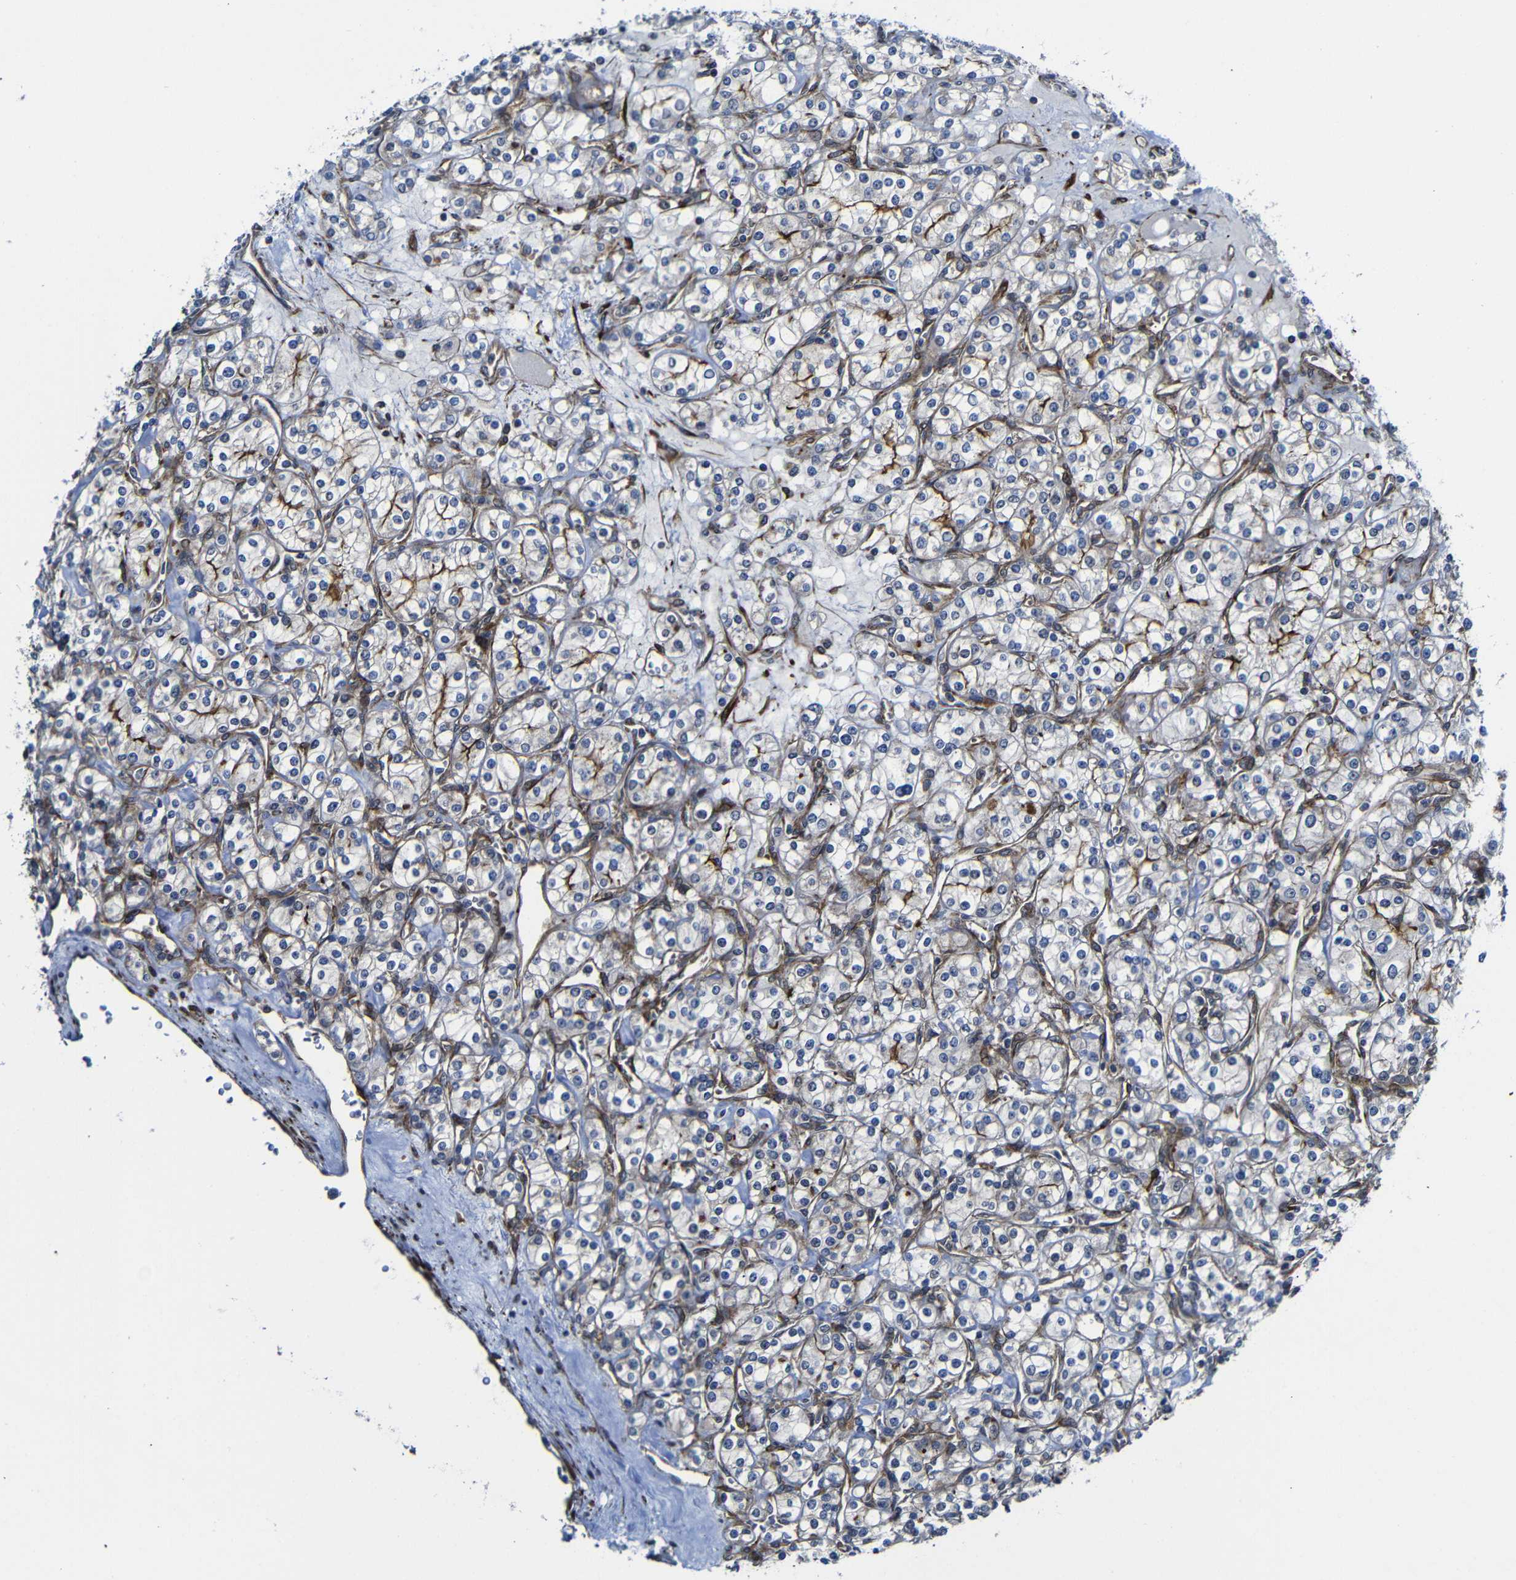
{"staining": {"intensity": "weak", "quantity": "<25%", "location": "cytoplasmic/membranous"}, "tissue": "renal cancer", "cell_type": "Tumor cells", "image_type": "cancer", "snomed": [{"axis": "morphology", "description": "Adenocarcinoma, NOS"}, {"axis": "topography", "description": "Kidney"}], "caption": "This is a micrograph of IHC staining of renal cancer, which shows no expression in tumor cells.", "gene": "PARP14", "patient": {"sex": "male", "age": 77}}